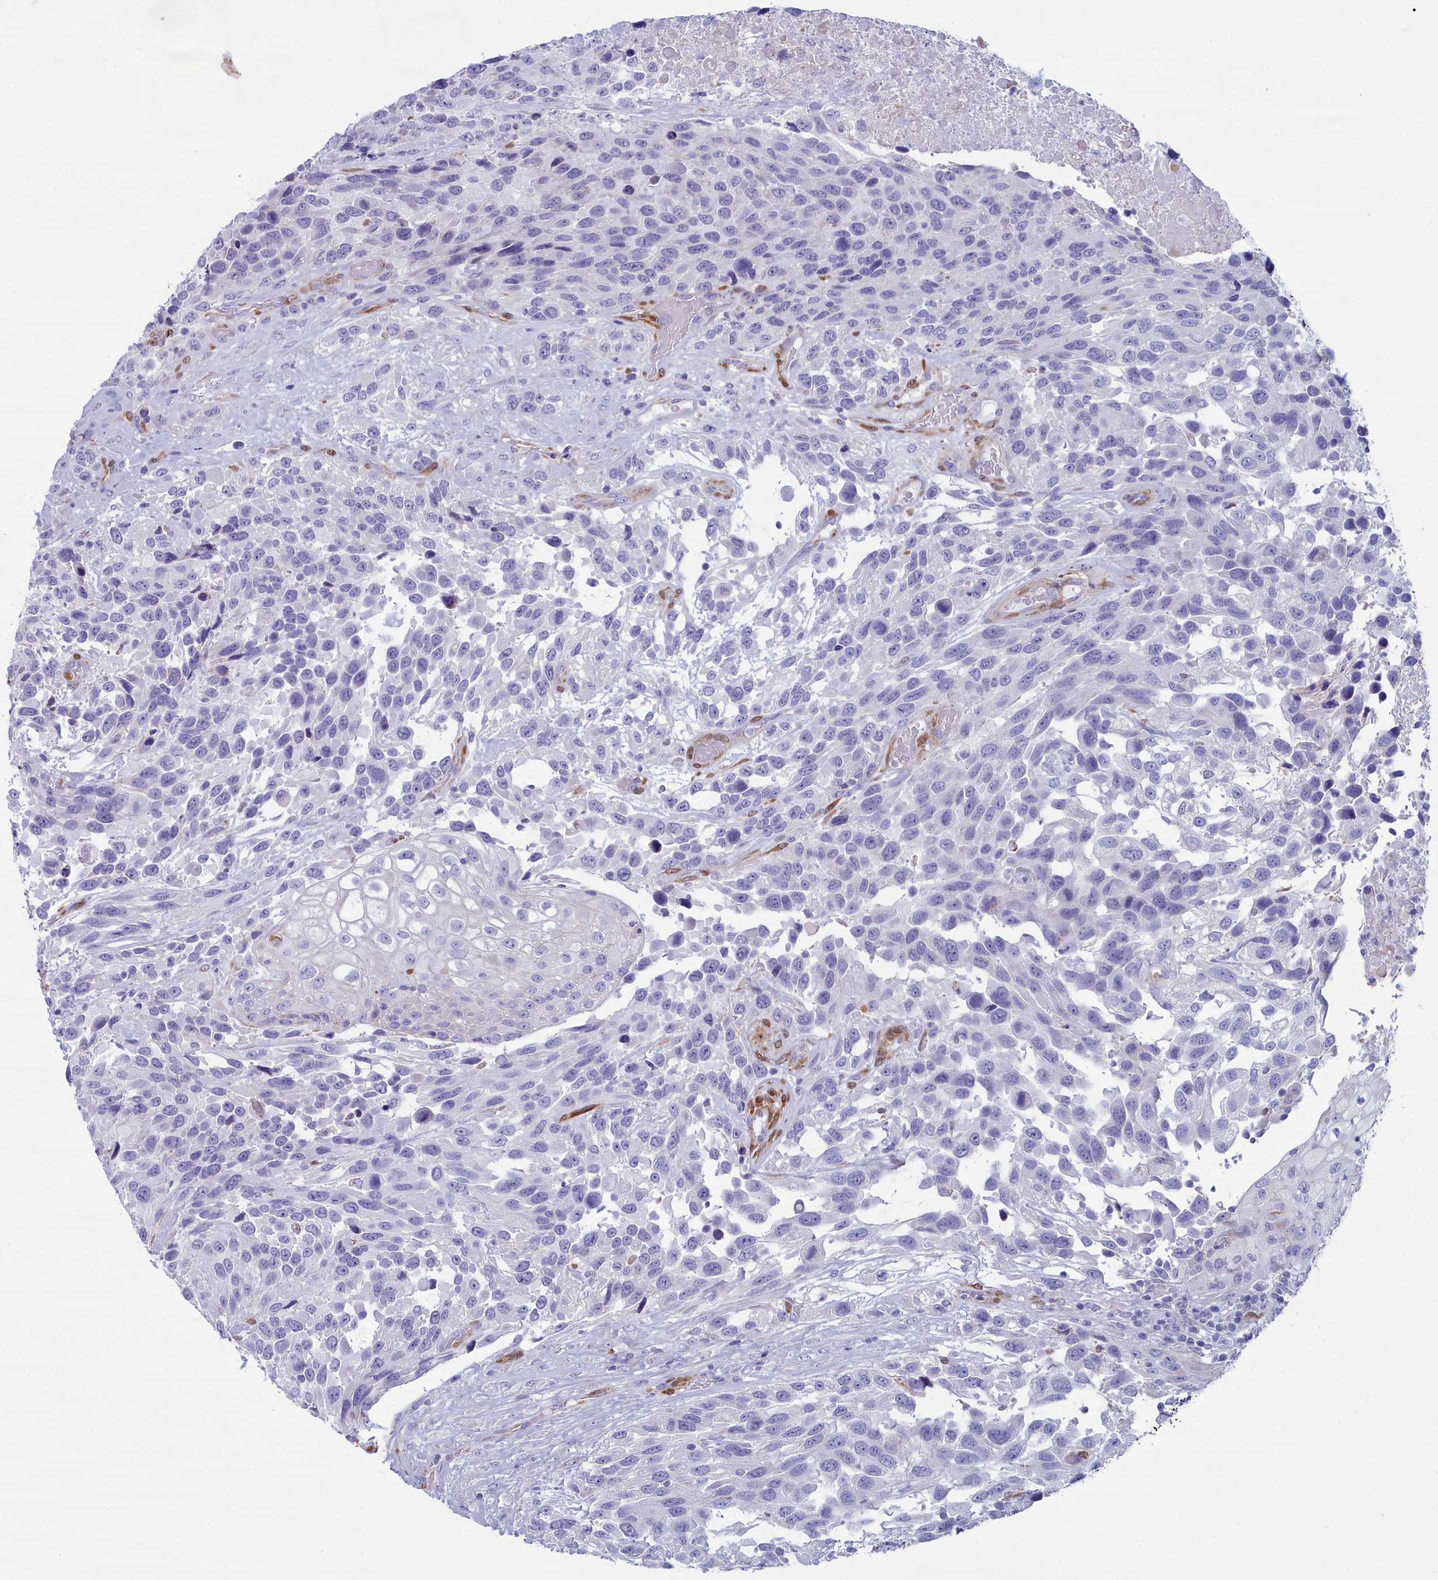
{"staining": {"intensity": "negative", "quantity": "none", "location": "none"}, "tissue": "urothelial cancer", "cell_type": "Tumor cells", "image_type": "cancer", "snomed": [{"axis": "morphology", "description": "Urothelial carcinoma, High grade"}, {"axis": "topography", "description": "Urinary bladder"}], "caption": "Tumor cells show no significant protein positivity in urothelial cancer.", "gene": "PPP1R14A", "patient": {"sex": "female", "age": 70}}